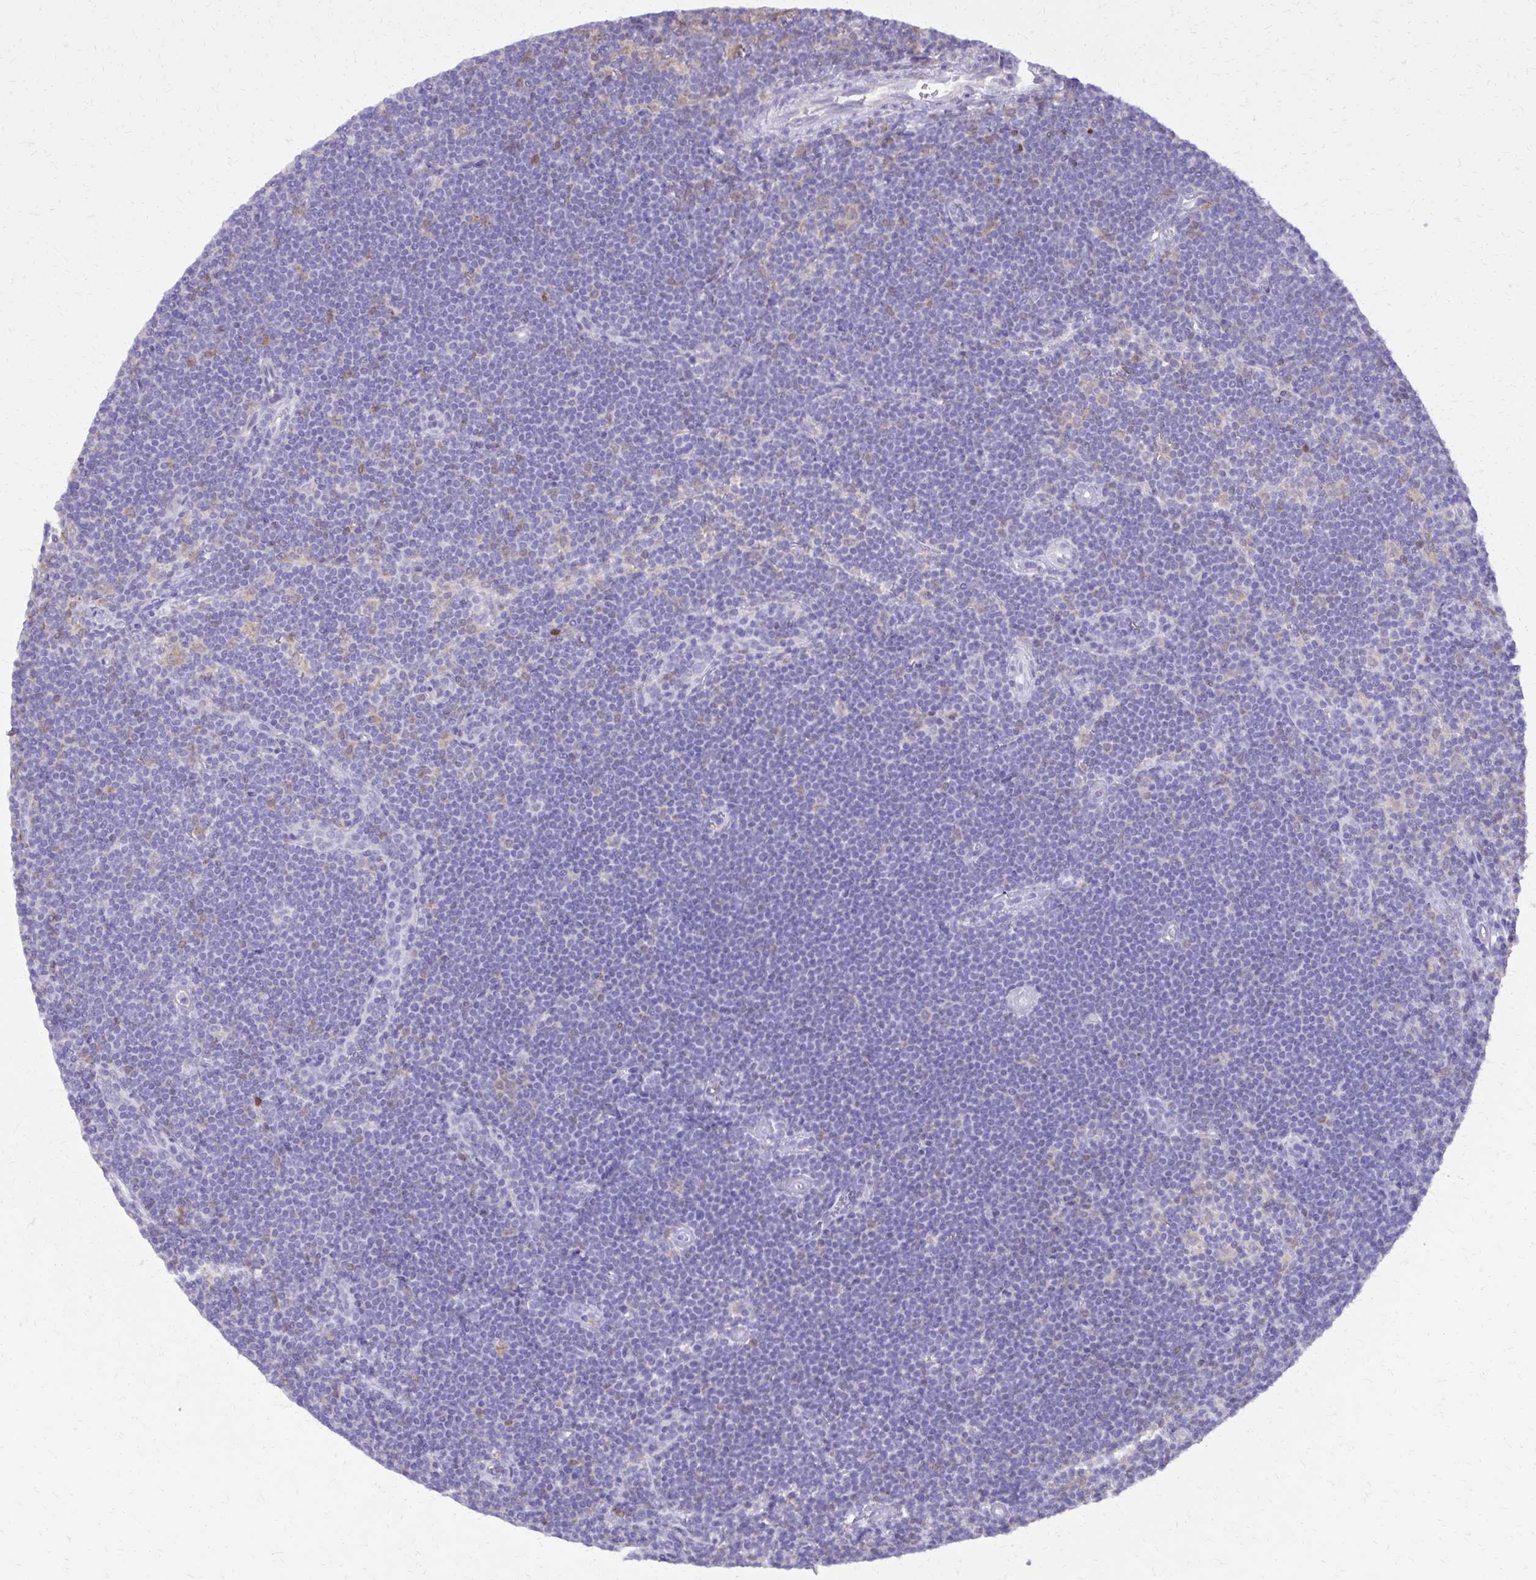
{"staining": {"intensity": "negative", "quantity": "none", "location": "none"}, "tissue": "lymphoma", "cell_type": "Tumor cells", "image_type": "cancer", "snomed": [{"axis": "morphology", "description": "Malignant lymphoma, non-Hodgkin's type, Low grade"}, {"axis": "topography", "description": "Lymph node"}], "caption": "A histopathology image of human malignant lymphoma, non-Hodgkin's type (low-grade) is negative for staining in tumor cells.", "gene": "CAT", "patient": {"sex": "female", "age": 73}}